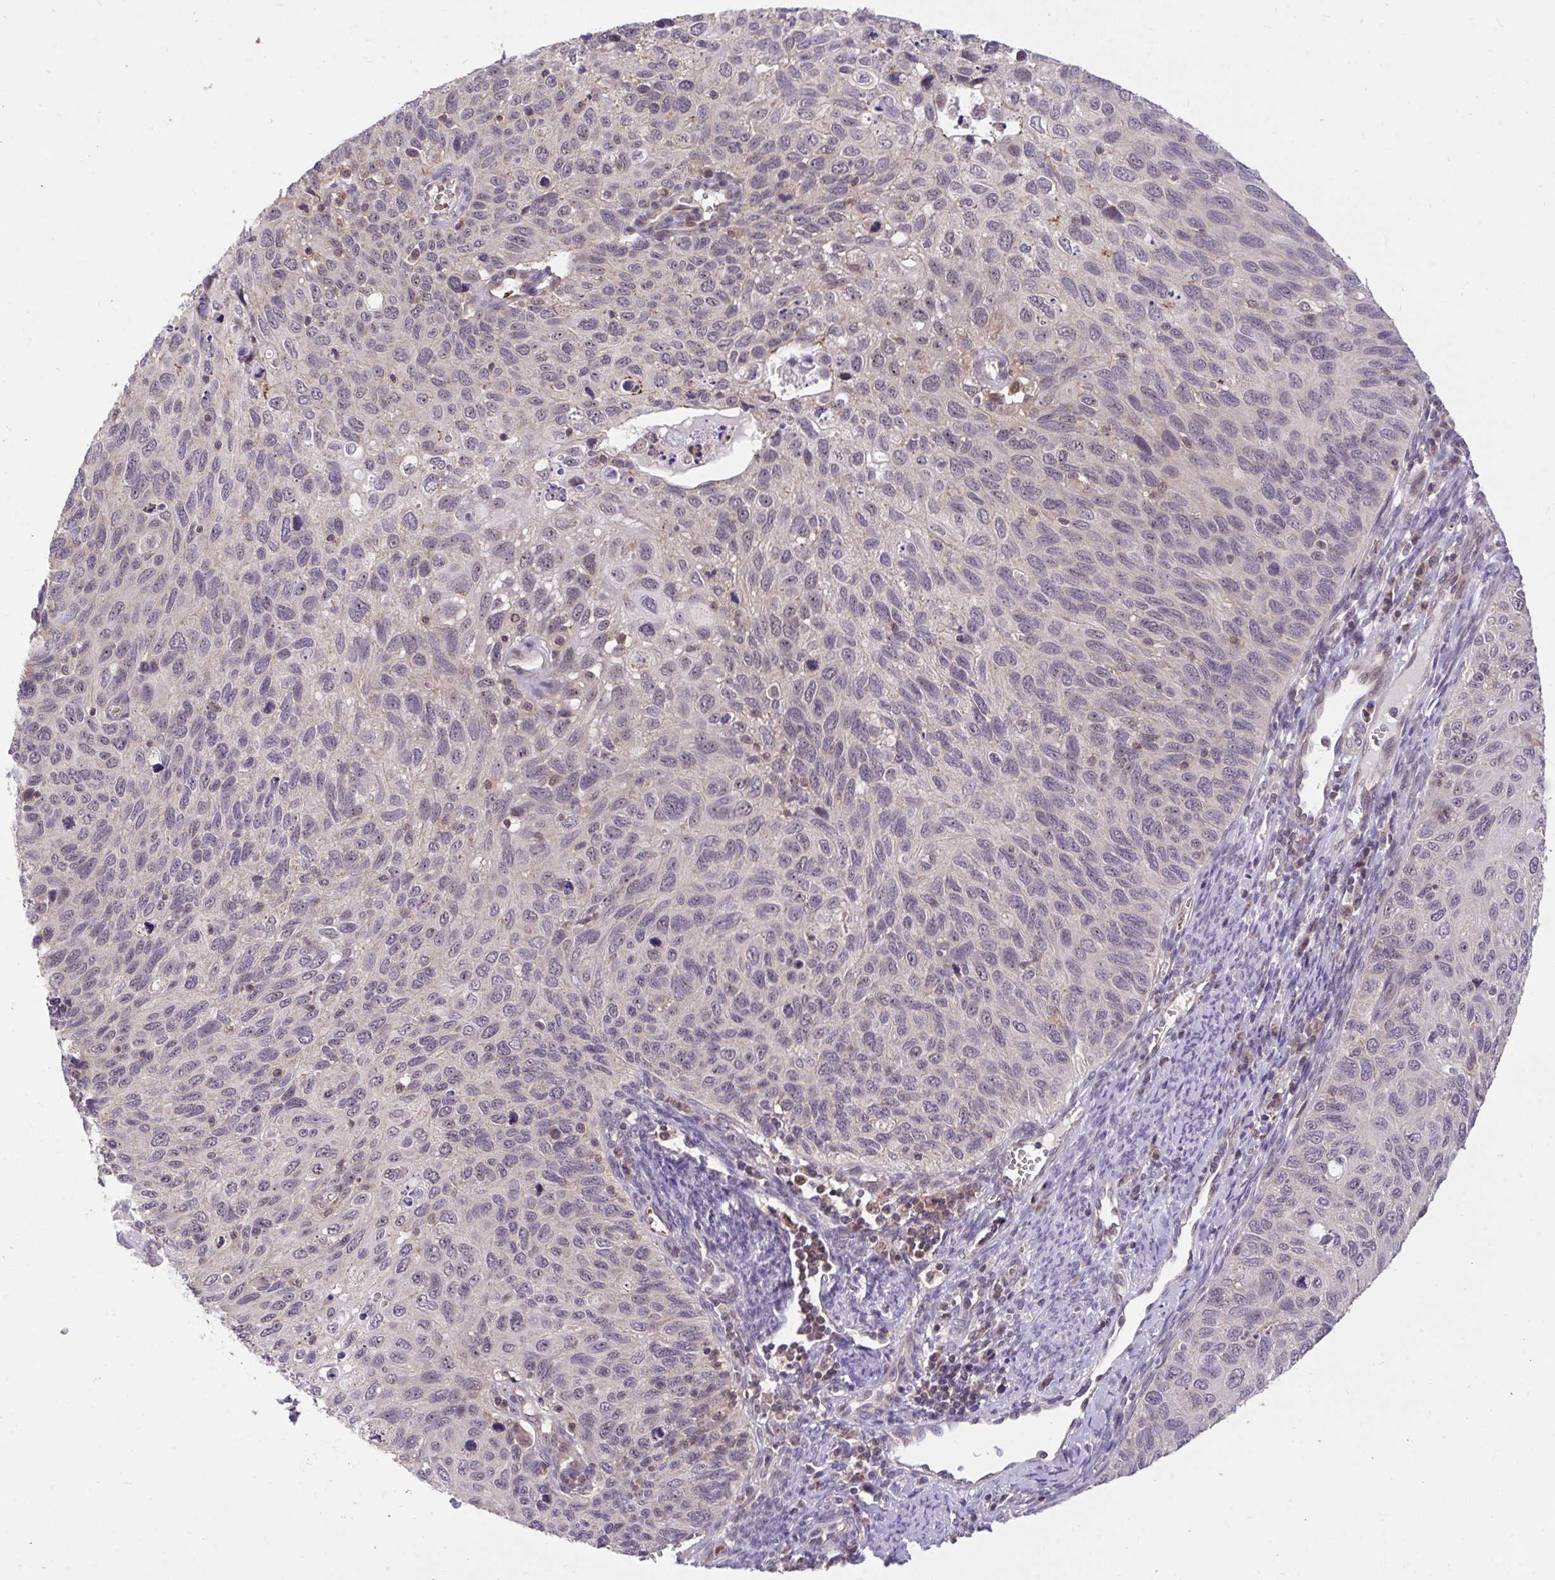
{"staining": {"intensity": "negative", "quantity": "none", "location": "none"}, "tissue": "cervical cancer", "cell_type": "Tumor cells", "image_type": "cancer", "snomed": [{"axis": "morphology", "description": "Squamous cell carcinoma, NOS"}, {"axis": "topography", "description": "Cervix"}], "caption": "Immunohistochemistry (IHC) of cervical cancer (squamous cell carcinoma) exhibits no positivity in tumor cells.", "gene": "PPP1CA", "patient": {"sex": "female", "age": 70}}